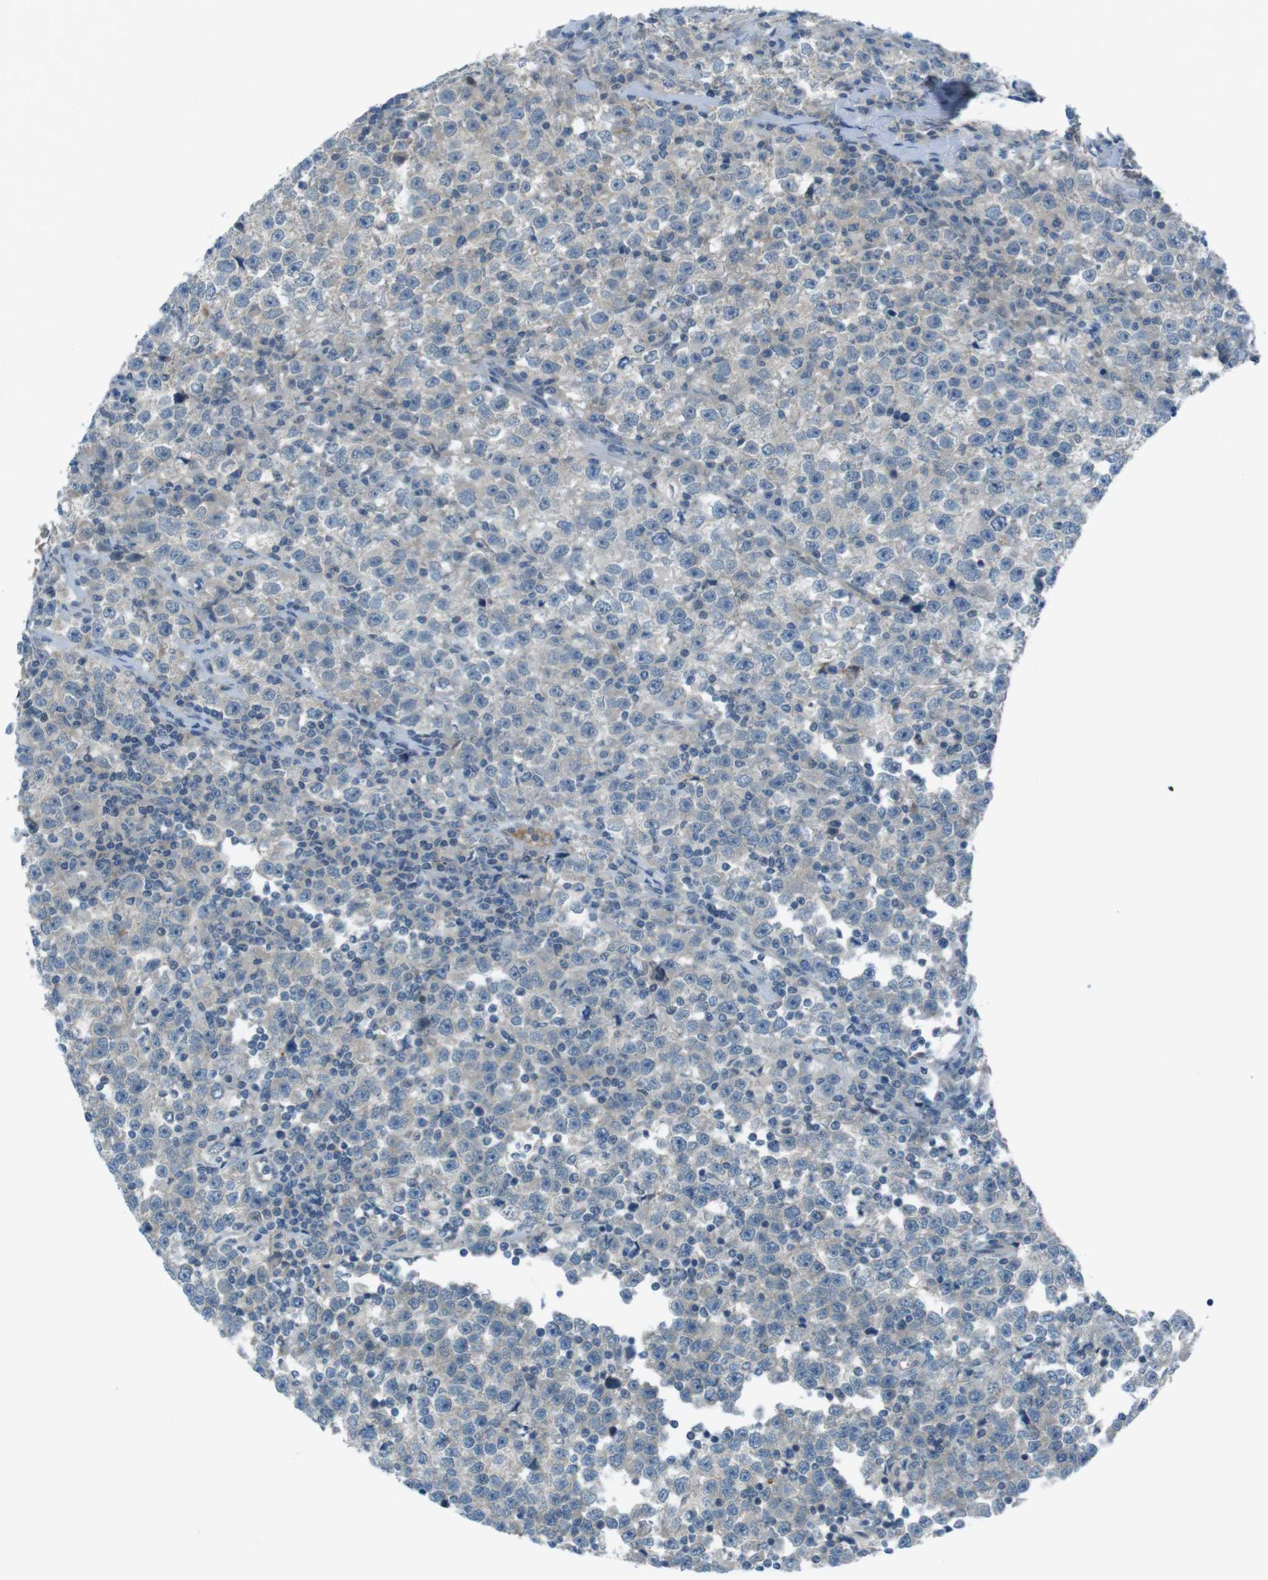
{"staining": {"intensity": "negative", "quantity": "none", "location": "none"}, "tissue": "testis cancer", "cell_type": "Tumor cells", "image_type": "cancer", "snomed": [{"axis": "morphology", "description": "Seminoma, NOS"}, {"axis": "topography", "description": "Testis"}], "caption": "Testis seminoma was stained to show a protein in brown. There is no significant positivity in tumor cells.", "gene": "ZDHHC20", "patient": {"sex": "male", "age": 43}}